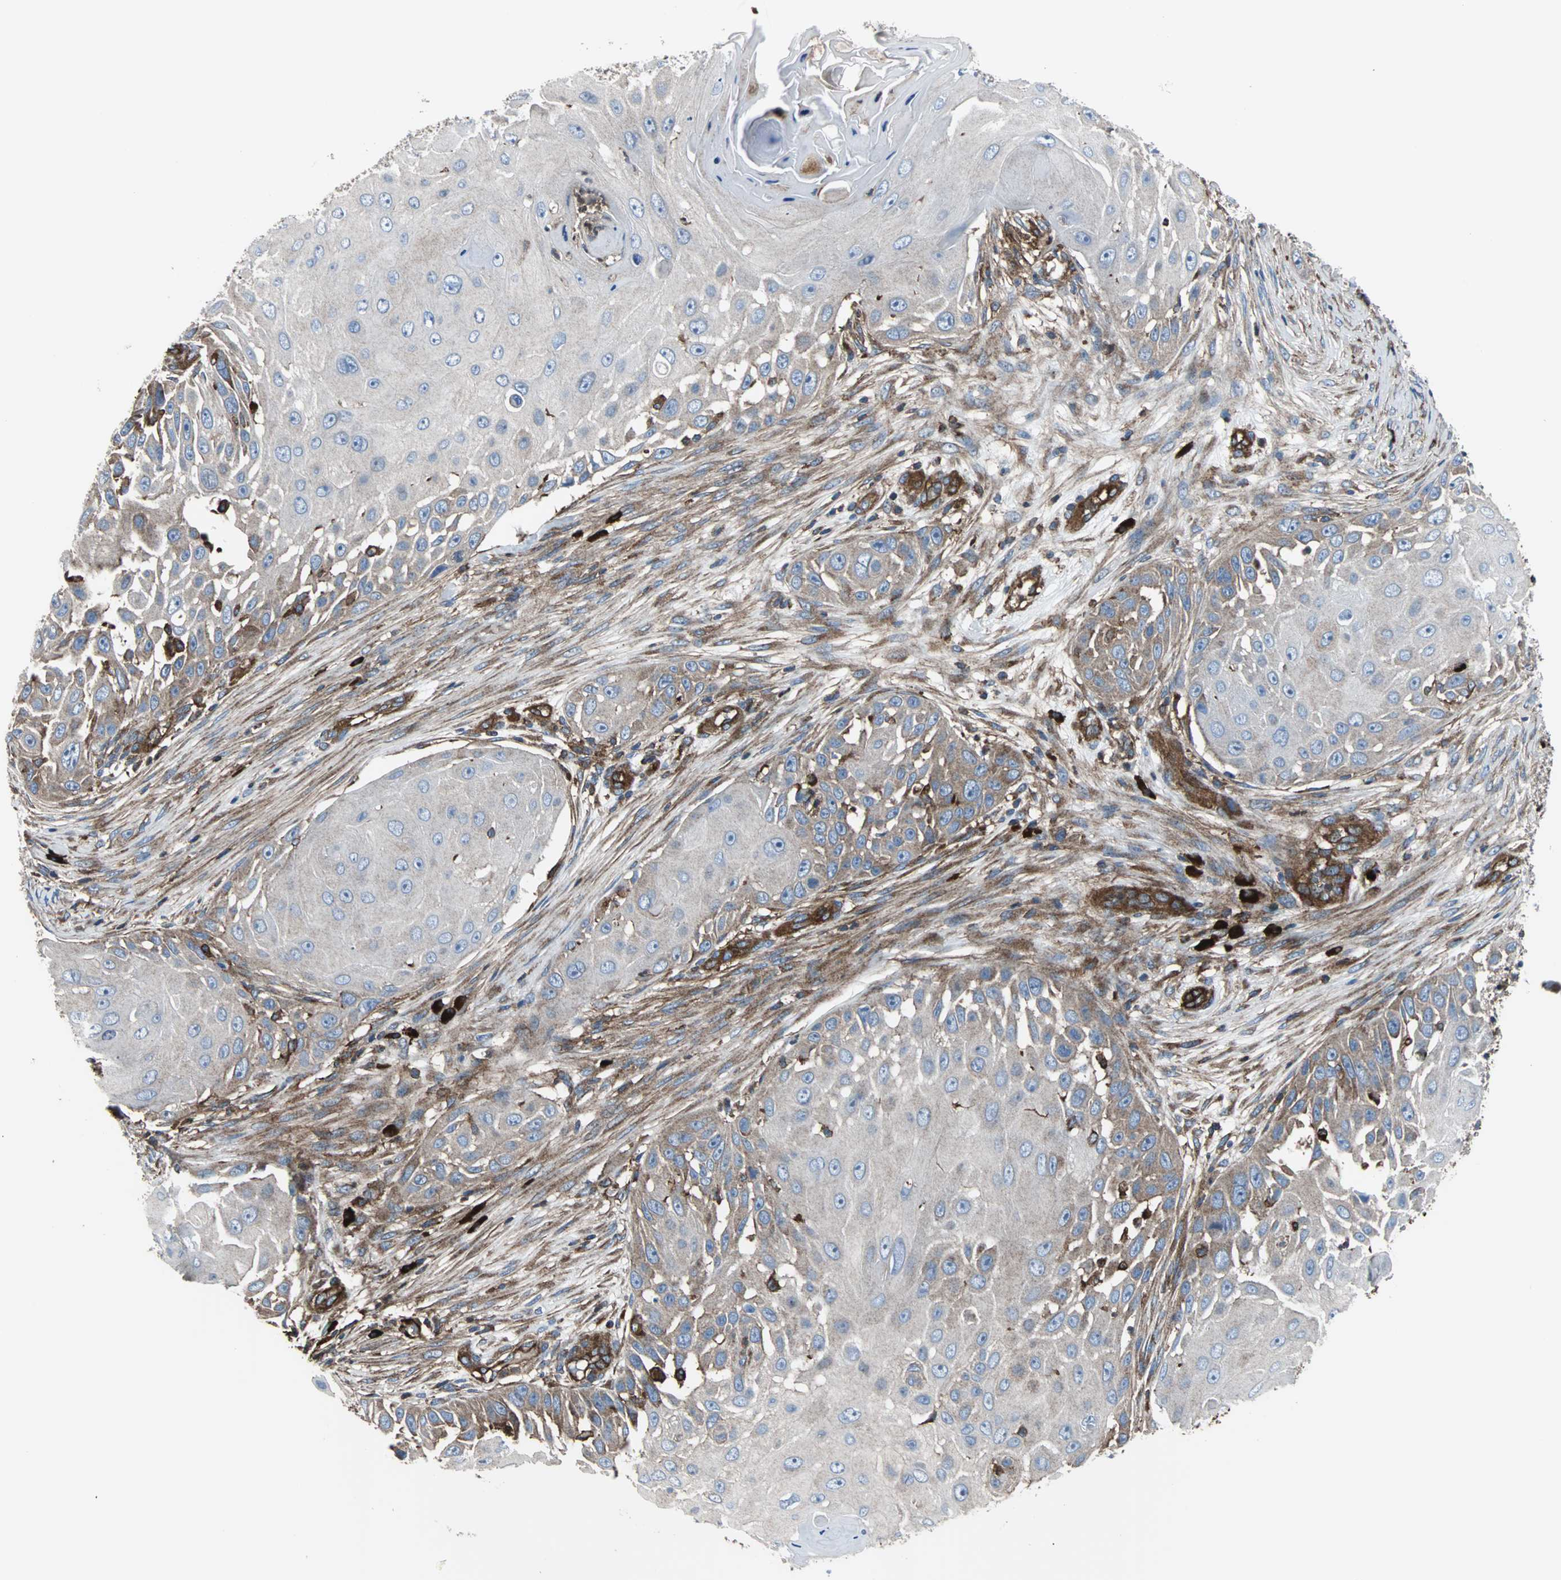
{"staining": {"intensity": "weak", "quantity": ">75%", "location": "cytoplasmic/membranous"}, "tissue": "skin cancer", "cell_type": "Tumor cells", "image_type": "cancer", "snomed": [{"axis": "morphology", "description": "Squamous cell carcinoma, NOS"}, {"axis": "topography", "description": "Skin"}], "caption": "Skin squamous cell carcinoma tissue demonstrates weak cytoplasmic/membranous staining in approximately >75% of tumor cells", "gene": "PLCG2", "patient": {"sex": "female", "age": 44}}